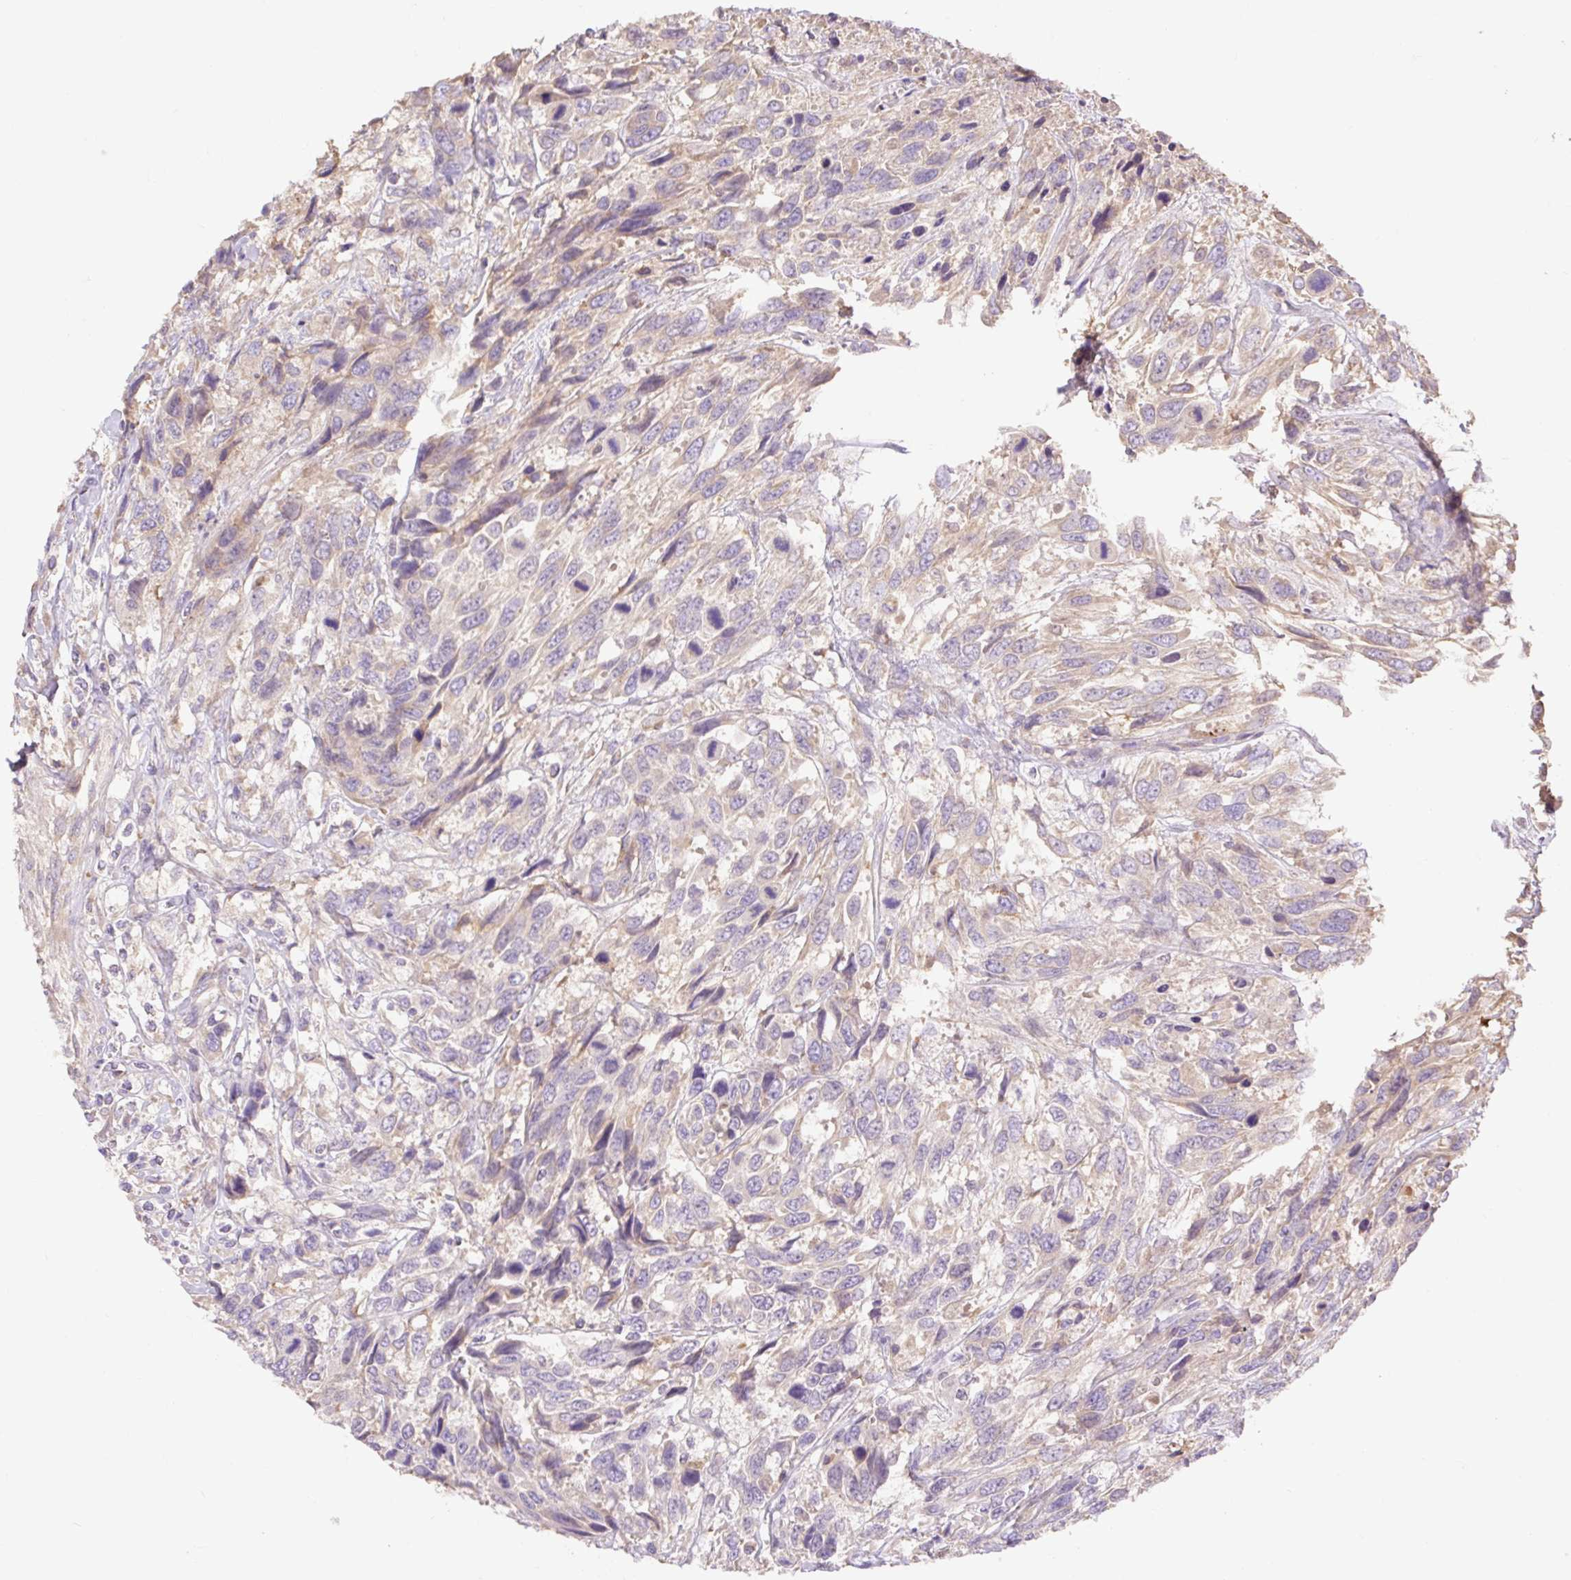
{"staining": {"intensity": "negative", "quantity": "none", "location": "none"}, "tissue": "urothelial cancer", "cell_type": "Tumor cells", "image_type": "cancer", "snomed": [{"axis": "morphology", "description": "Urothelial carcinoma, High grade"}, {"axis": "topography", "description": "Urinary bladder"}], "caption": "Protein analysis of urothelial cancer exhibits no significant expression in tumor cells.", "gene": "DESI1", "patient": {"sex": "female", "age": 70}}